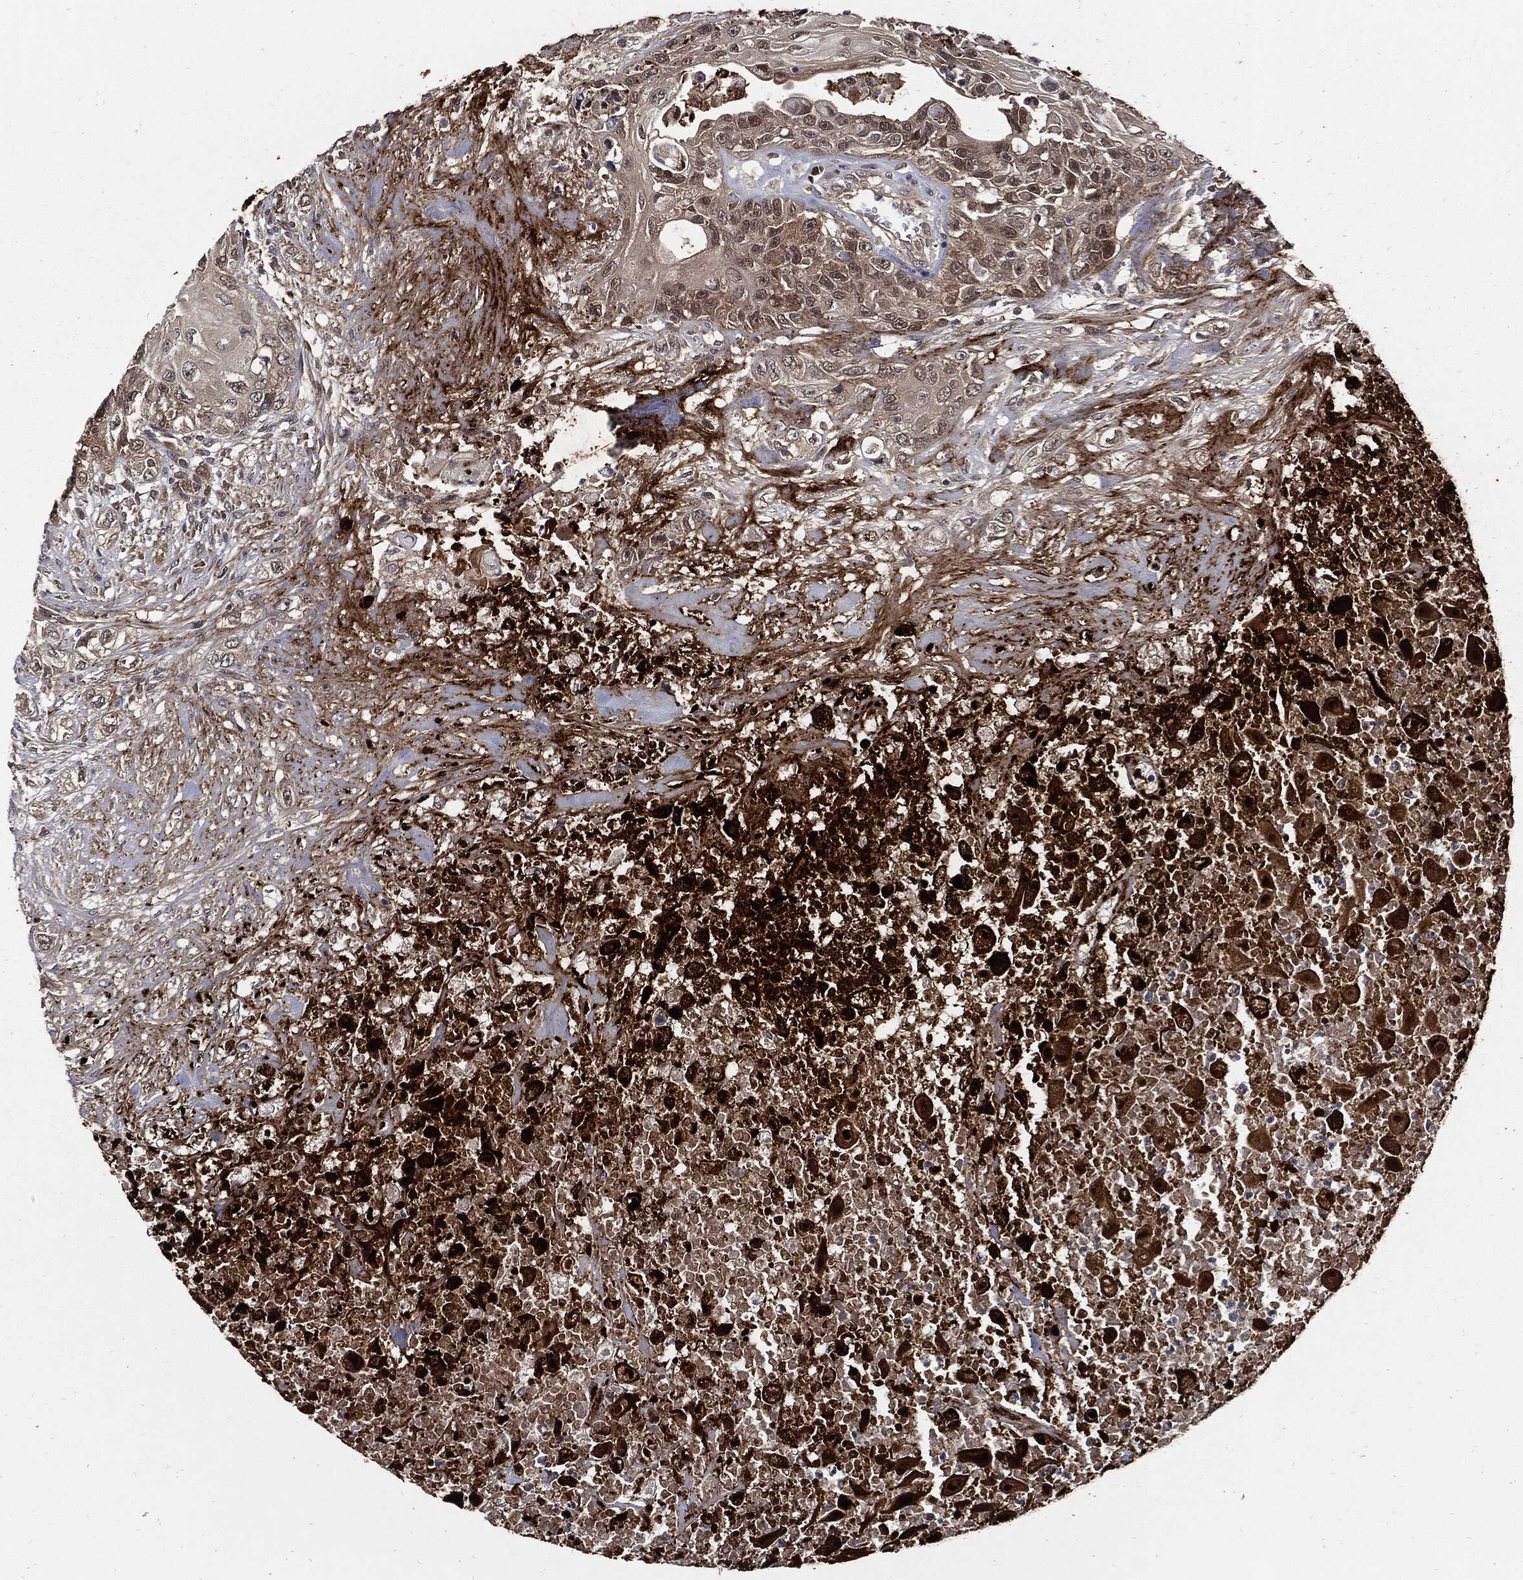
{"staining": {"intensity": "moderate", "quantity": "25%-75%", "location": "cytoplasmic/membranous"}, "tissue": "urothelial cancer", "cell_type": "Tumor cells", "image_type": "cancer", "snomed": [{"axis": "morphology", "description": "Urothelial carcinoma, High grade"}, {"axis": "topography", "description": "Urinary bladder"}], "caption": "This is a histology image of immunohistochemistry (IHC) staining of urothelial cancer, which shows moderate expression in the cytoplasmic/membranous of tumor cells.", "gene": "CLU", "patient": {"sex": "female", "age": 56}}